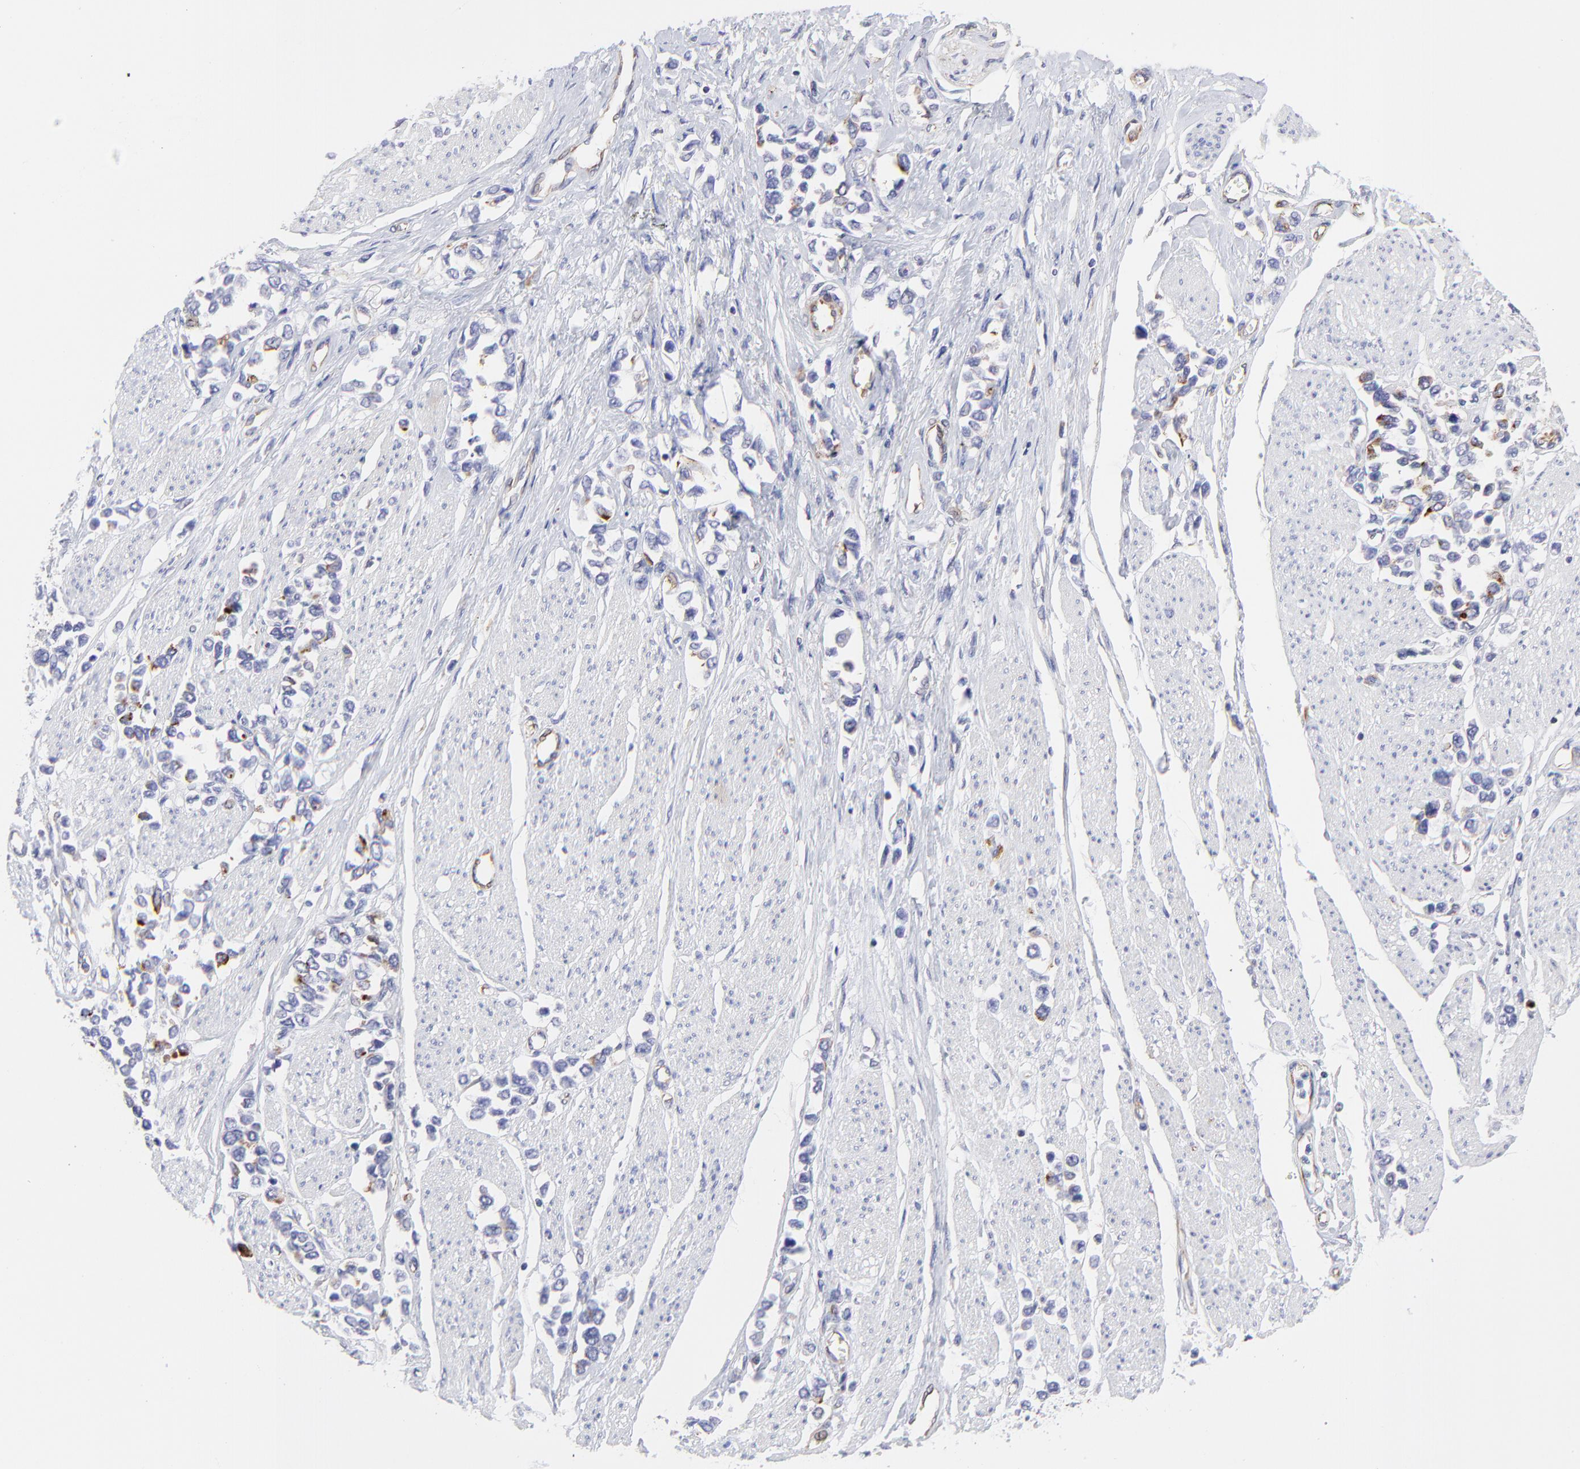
{"staining": {"intensity": "strong", "quantity": "<25%", "location": "cytoplasmic/membranous"}, "tissue": "stomach cancer", "cell_type": "Tumor cells", "image_type": "cancer", "snomed": [{"axis": "morphology", "description": "Adenocarcinoma, NOS"}, {"axis": "topography", "description": "Stomach, upper"}], "caption": "Stomach adenocarcinoma stained with a brown dye shows strong cytoplasmic/membranous positive staining in approximately <25% of tumor cells.", "gene": "COX8C", "patient": {"sex": "male", "age": 76}}